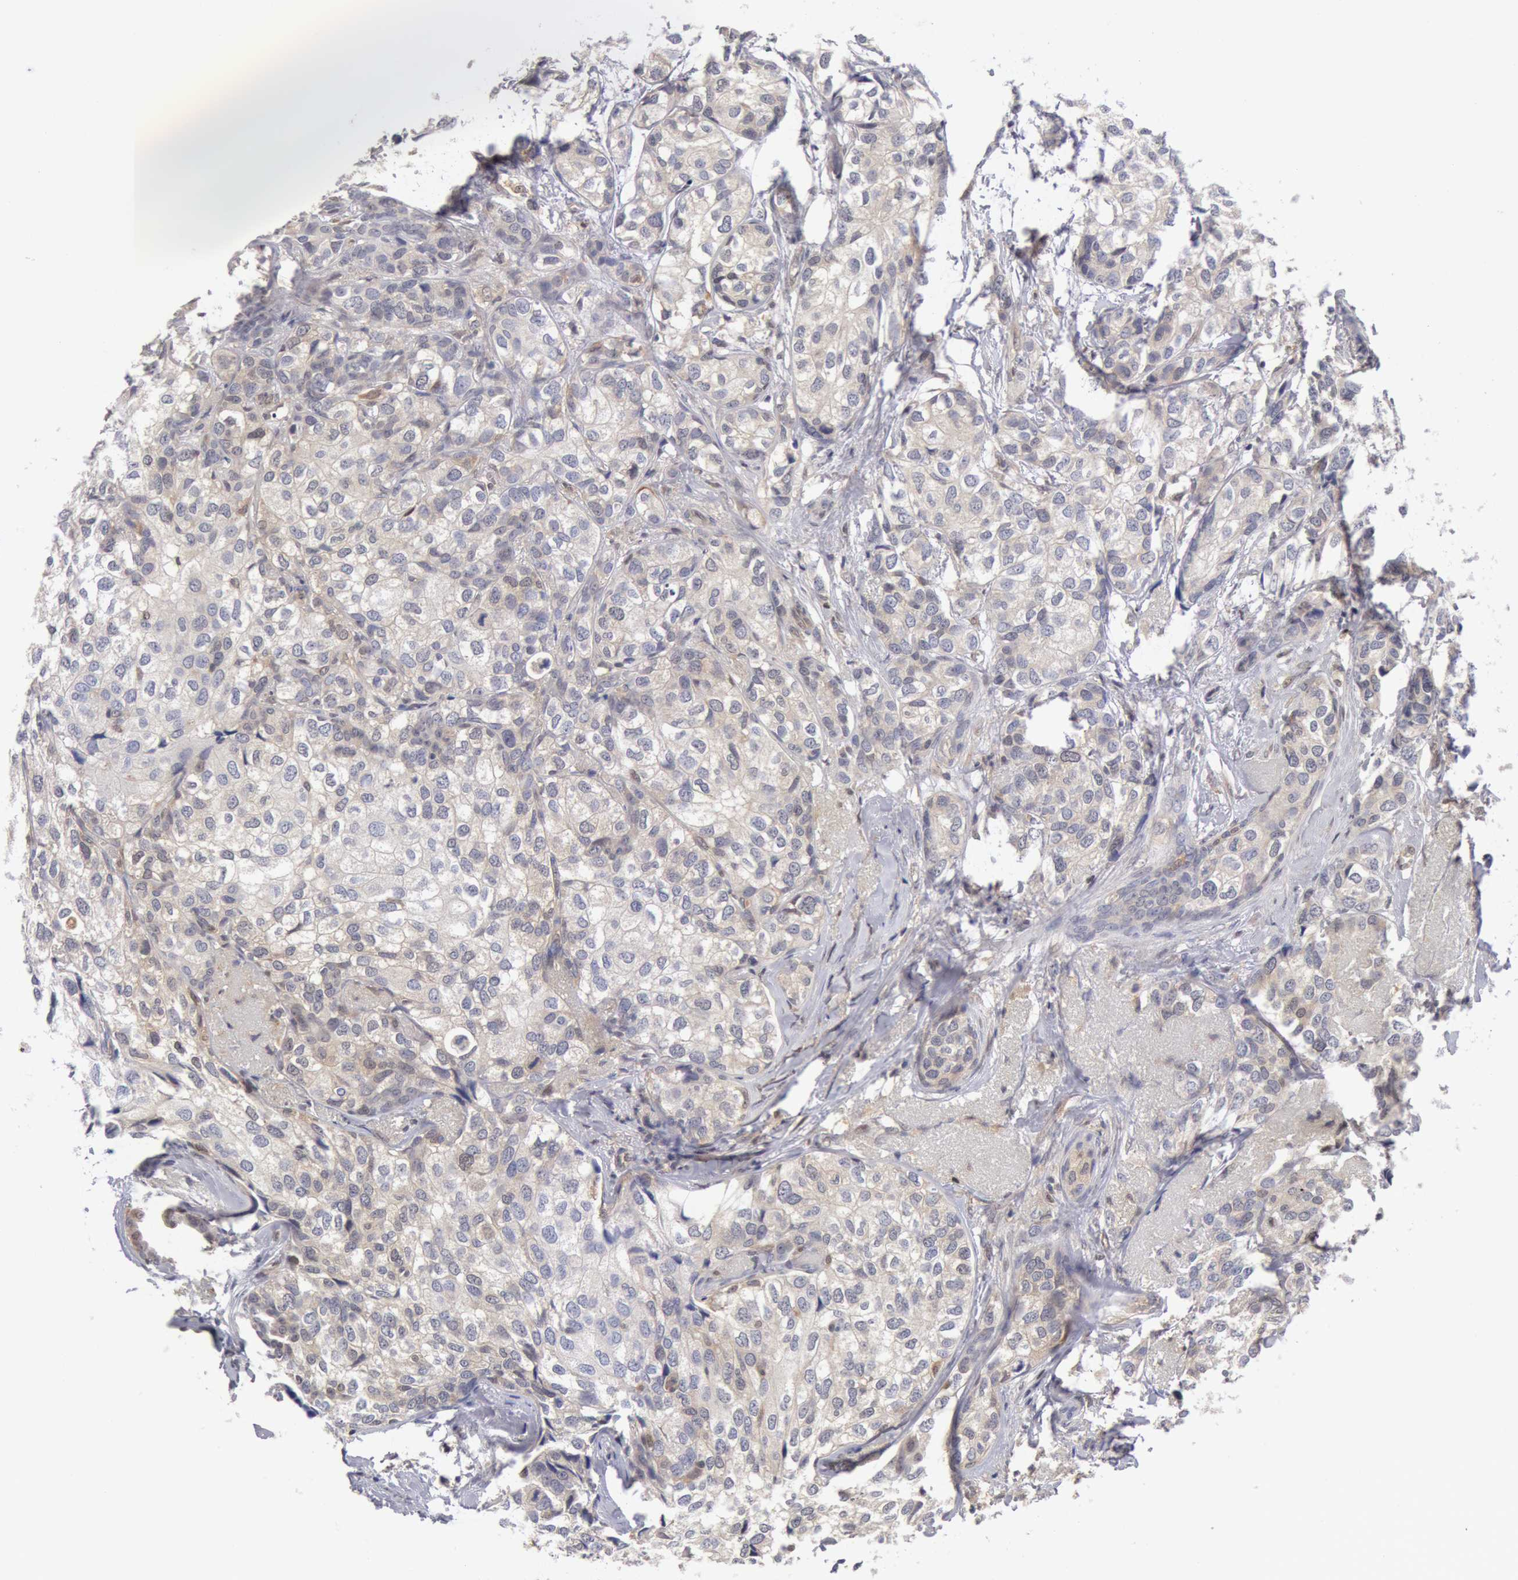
{"staining": {"intensity": "negative", "quantity": "none", "location": "none"}, "tissue": "breast cancer", "cell_type": "Tumor cells", "image_type": "cancer", "snomed": [{"axis": "morphology", "description": "Duct carcinoma"}, {"axis": "topography", "description": "Breast"}], "caption": "Immunohistochemistry image of neoplastic tissue: breast intraductal carcinoma stained with DAB (3,3'-diaminobenzidine) exhibits no significant protein positivity in tumor cells.", "gene": "TXNRD1", "patient": {"sex": "female", "age": 68}}